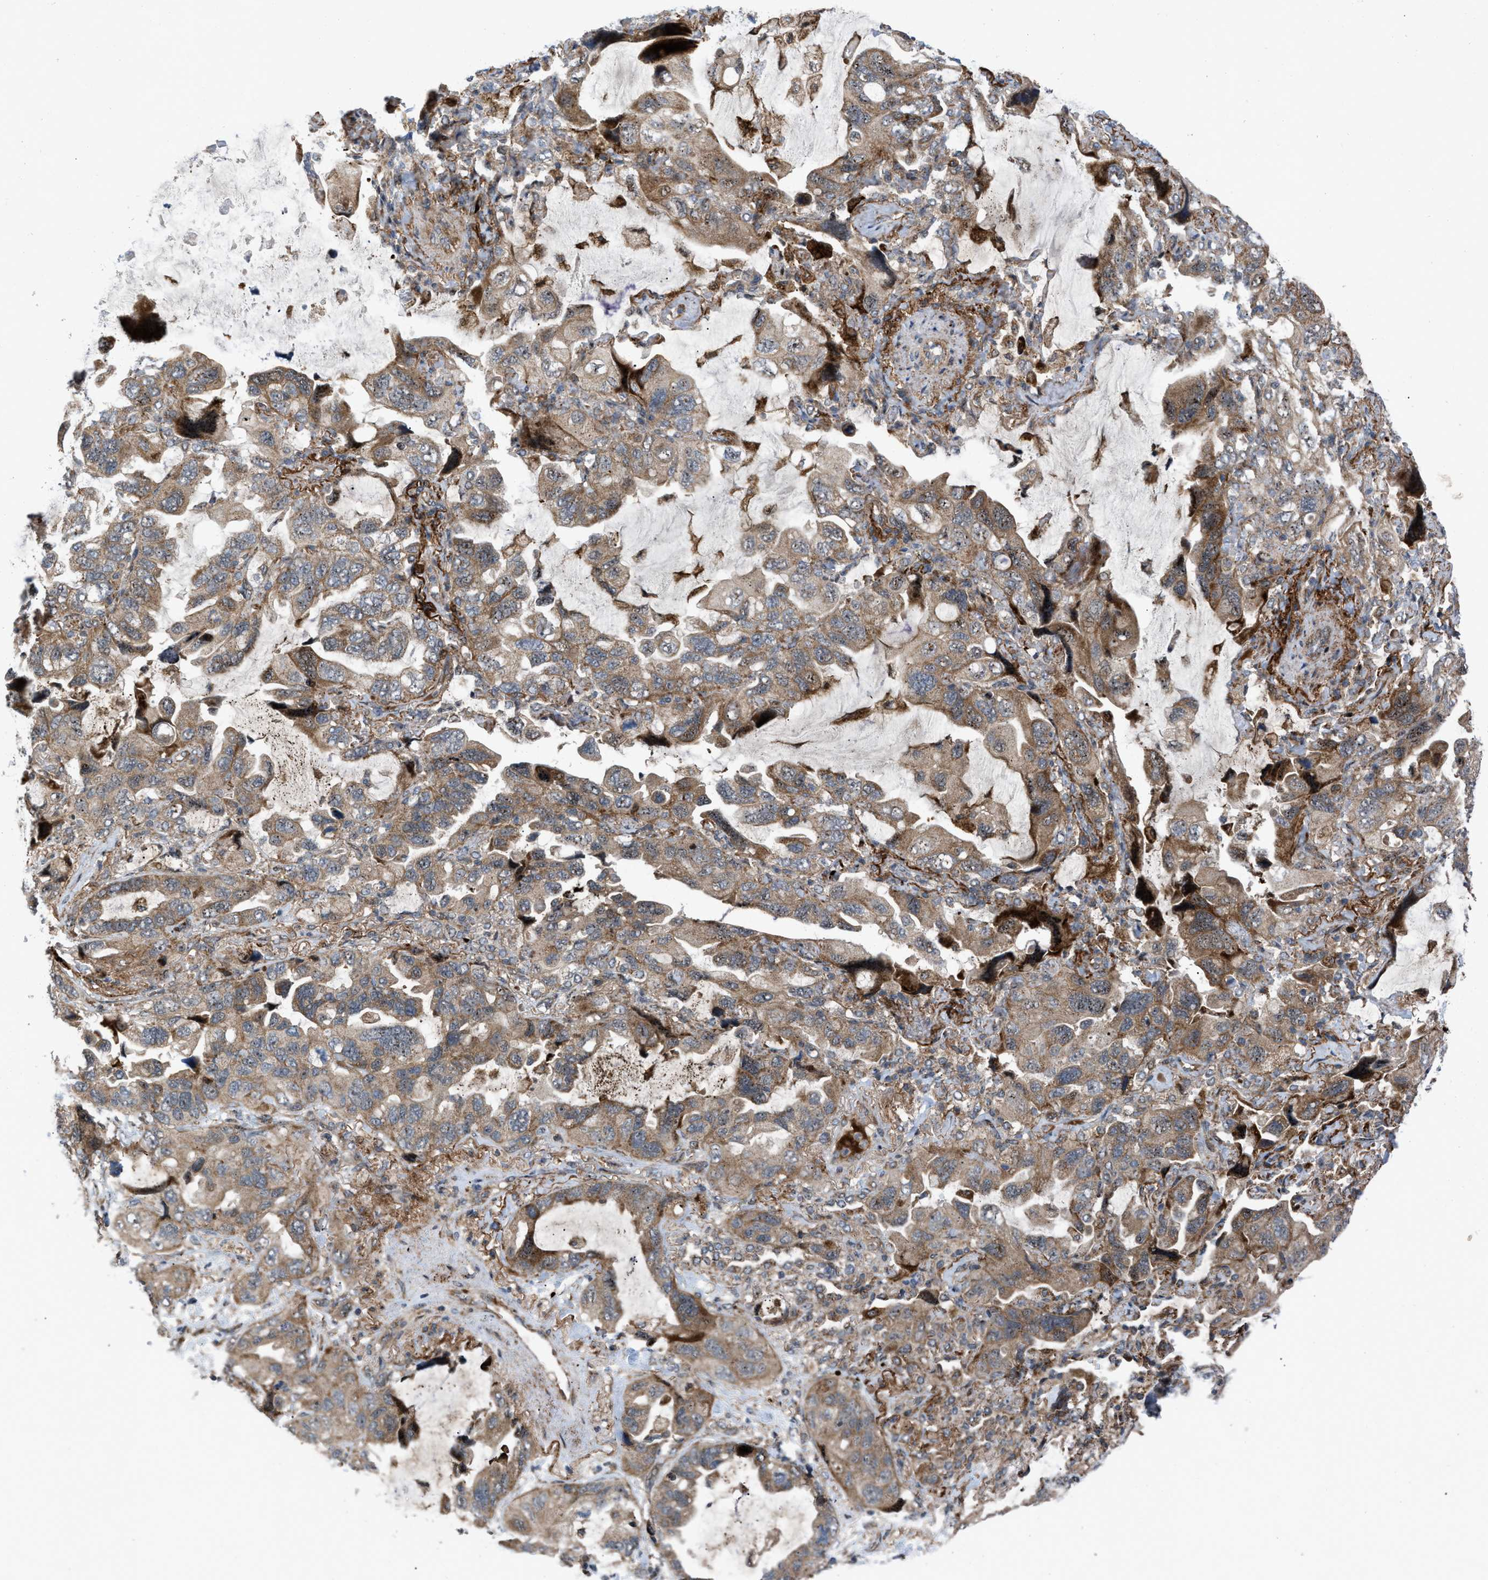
{"staining": {"intensity": "moderate", "quantity": ">75%", "location": "cytoplasmic/membranous"}, "tissue": "lung cancer", "cell_type": "Tumor cells", "image_type": "cancer", "snomed": [{"axis": "morphology", "description": "Squamous cell carcinoma, NOS"}, {"axis": "topography", "description": "Lung"}], "caption": "Lung cancer tissue demonstrates moderate cytoplasmic/membranous expression in approximately >75% of tumor cells", "gene": "AP3M2", "patient": {"sex": "female", "age": 73}}